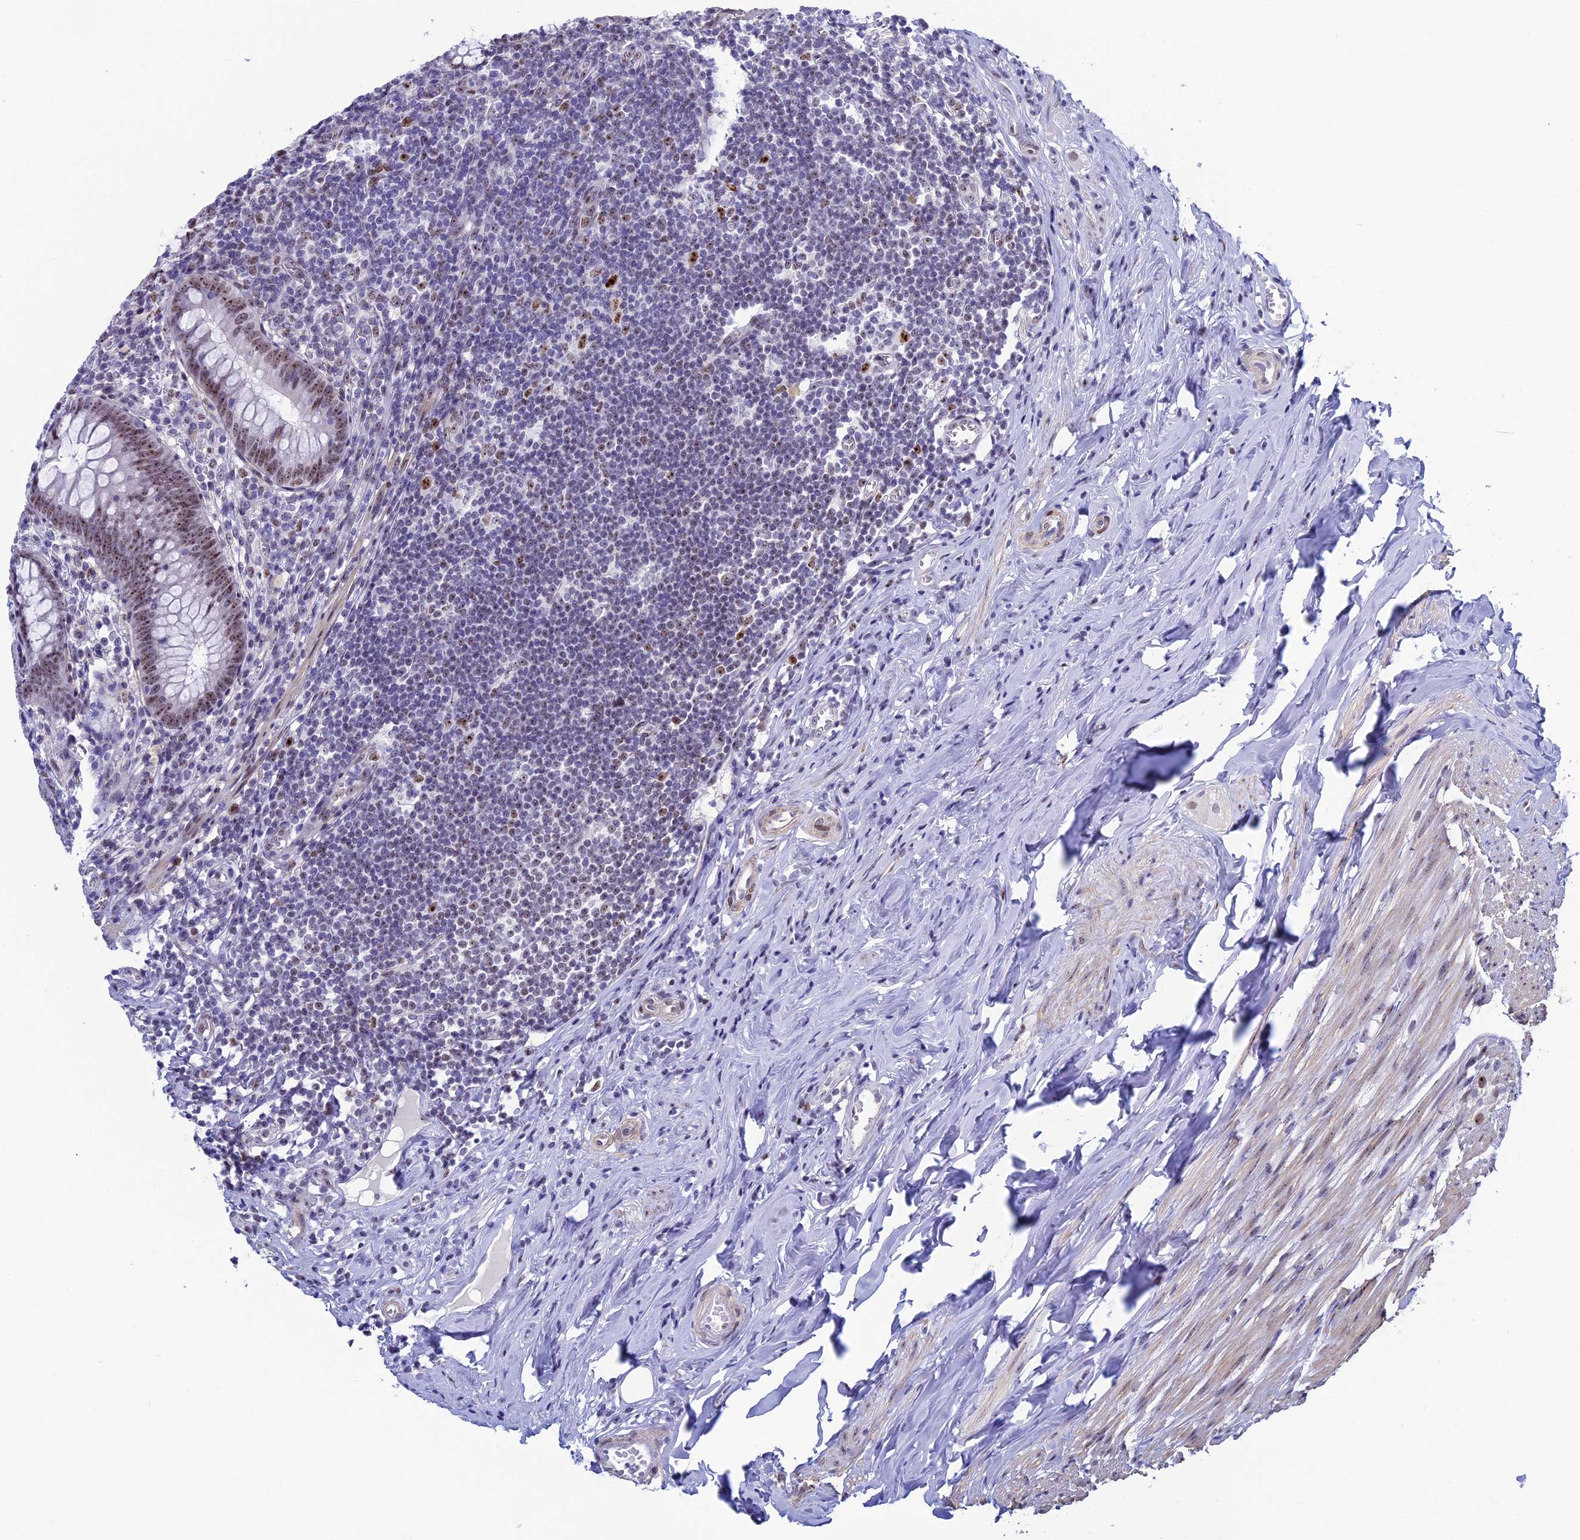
{"staining": {"intensity": "moderate", "quantity": ">75%", "location": "nuclear"}, "tissue": "appendix", "cell_type": "Glandular cells", "image_type": "normal", "snomed": [{"axis": "morphology", "description": "Normal tissue, NOS"}, {"axis": "topography", "description": "Appendix"}], "caption": "A histopathology image of human appendix stained for a protein shows moderate nuclear brown staining in glandular cells.", "gene": "CCDC86", "patient": {"sex": "female", "age": 51}}